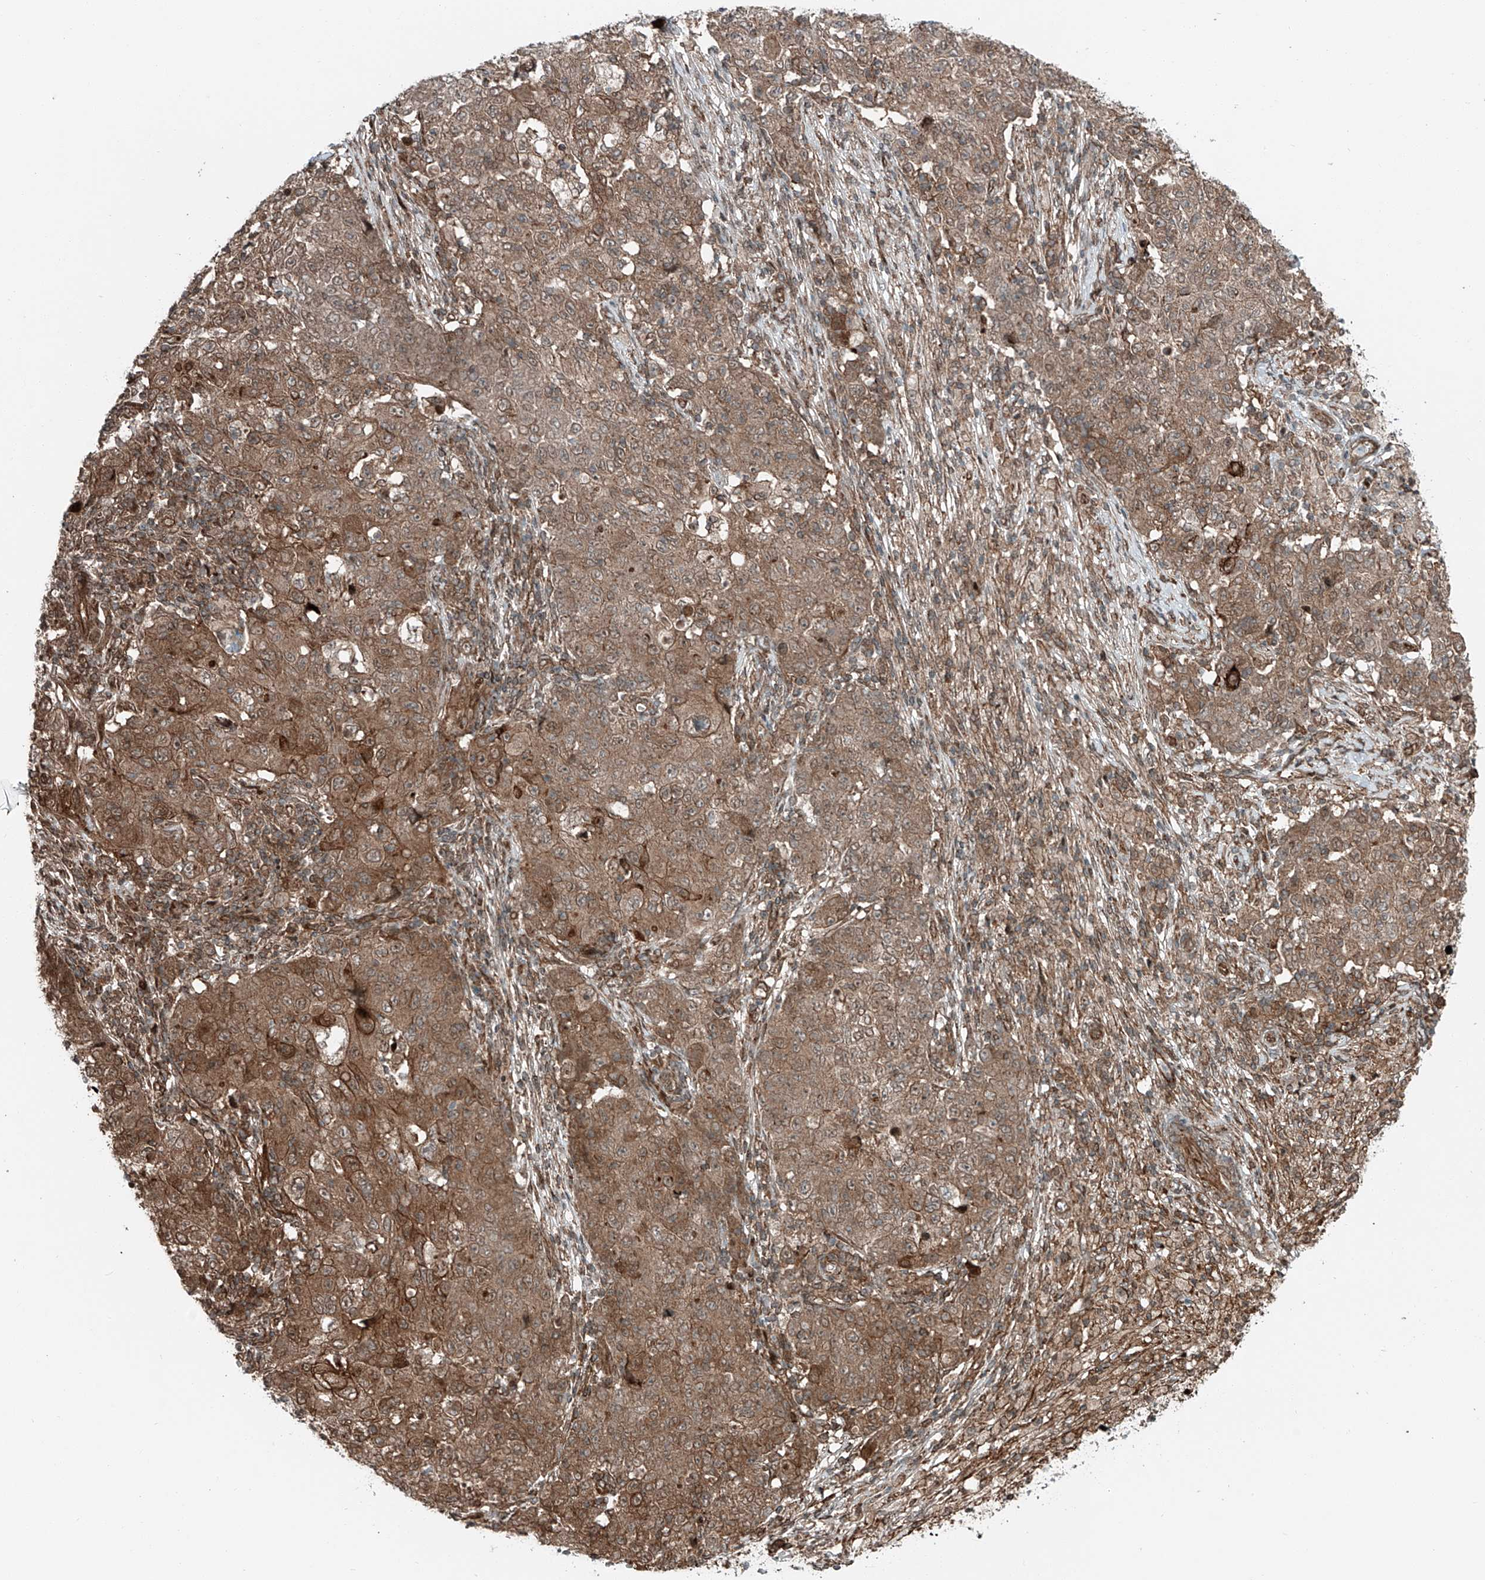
{"staining": {"intensity": "moderate", "quantity": ">75%", "location": "cytoplasmic/membranous"}, "tissue": "ovarian cancer", "cell_type": "Tumor cells", "image_type": "cancer", "snomed": [{"axis": "morphology", "description": "Carcinoma, endometroid"}, {"axis": "topography", "description": "Ovary"}], "caption": "Ovarian cancer (endometroid carcinoma) stained with DAB (3,3'-diaminobenzidine) immunohistochemistry (IHC) reveals medium levels of moderate cytoplasmic/membranous positivity in about >75% of tumor cells.", "gene": "USP48", "patient": {"sex": "female", "age": 42}}